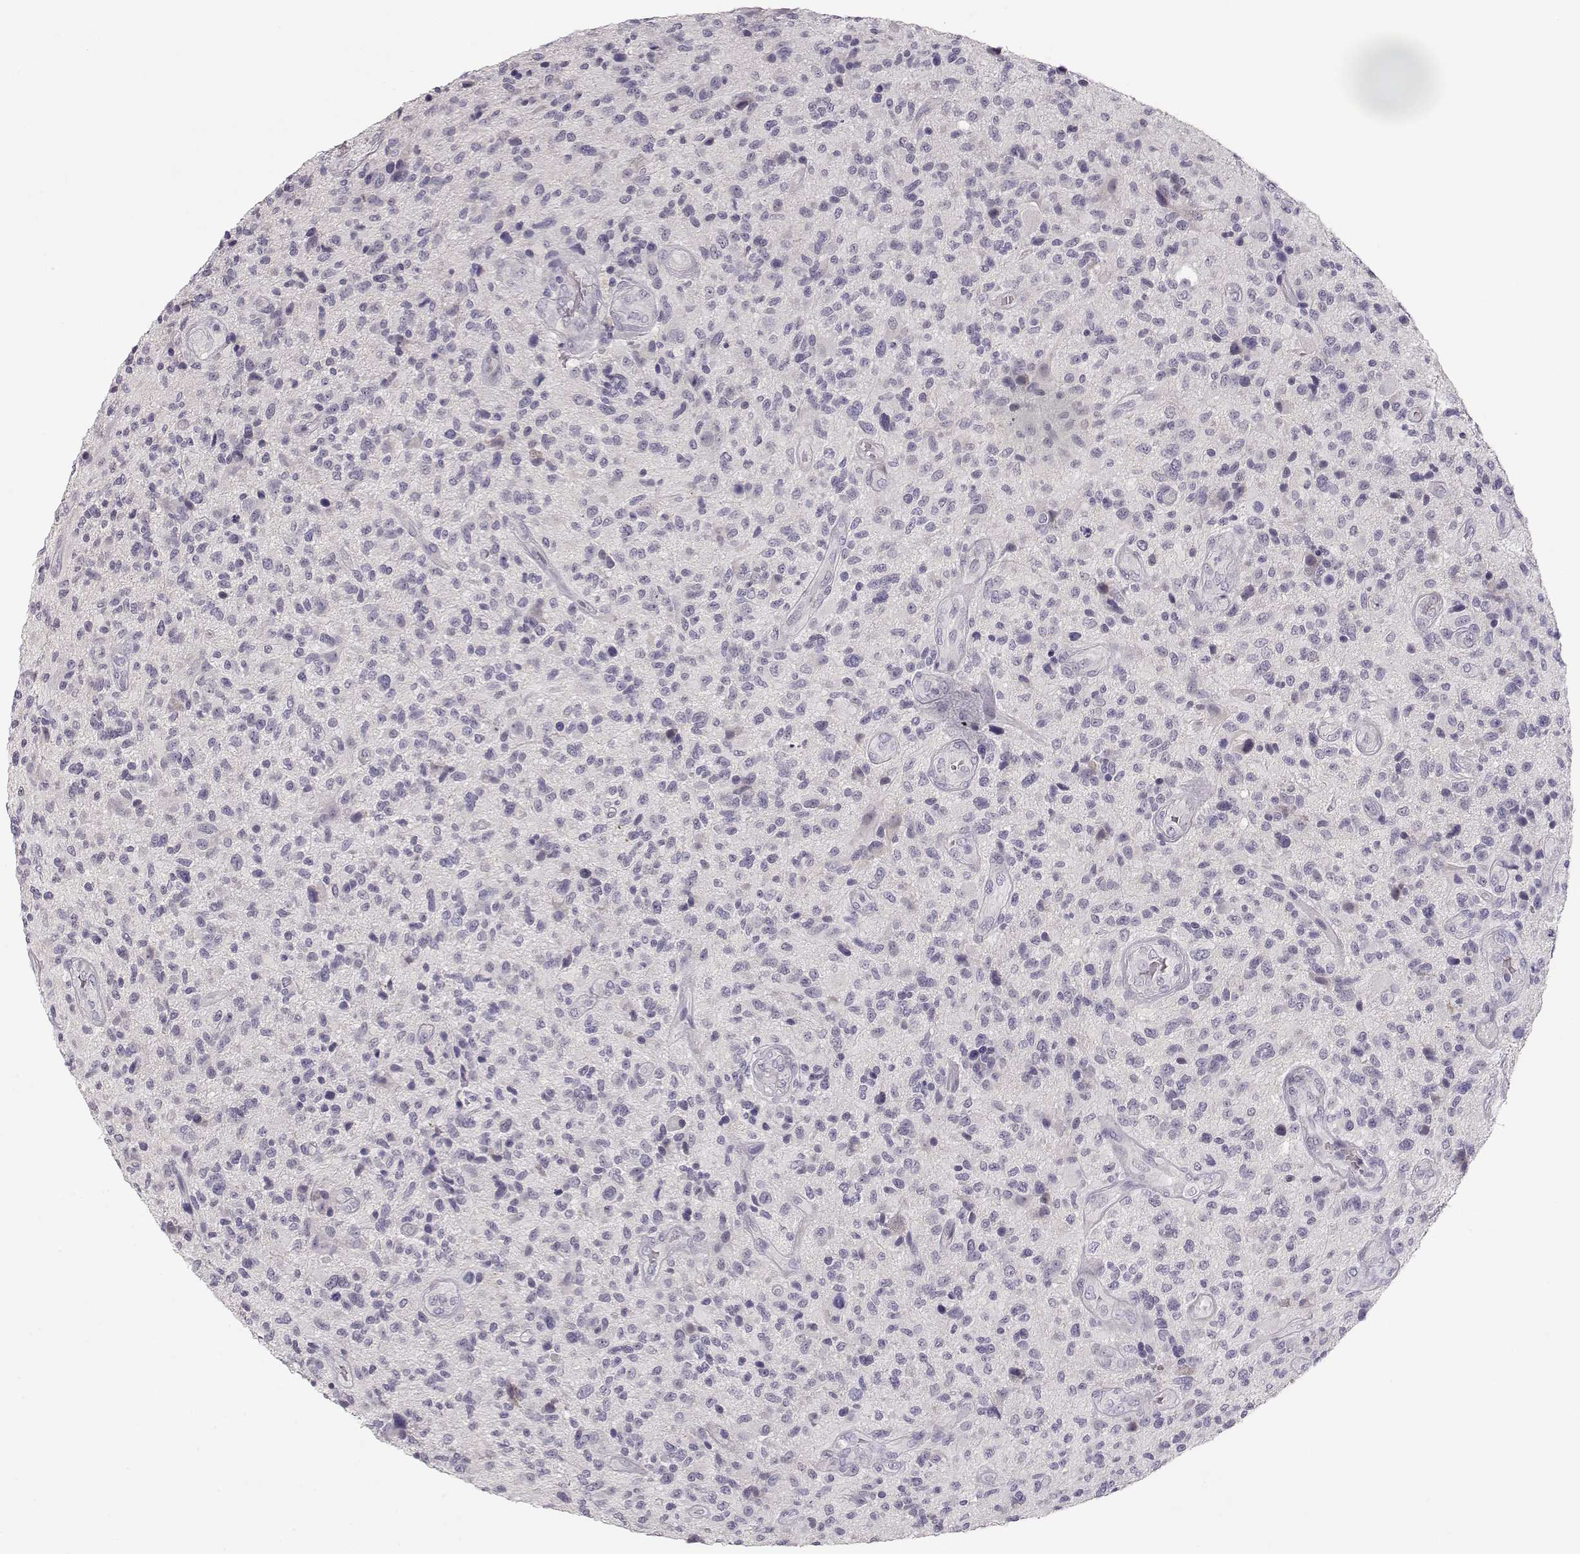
{"staining": {"intensity": "negative", "quantity": "none", "location": "none"}, "tissue": "glioma", "cell_type": "Tumor cells", "image_type": "cancer", "snomed": [{"axis": "morphology", "description": "Glioma, malignant, High grade"}, {"axis": "topography", "description": "Brain"}], "caption": "Tumor cells are negative for protein expression in human high-grade glioma (malignant).", "gene": "TTC26", "patient": {"sex": "male", "age": 47}}